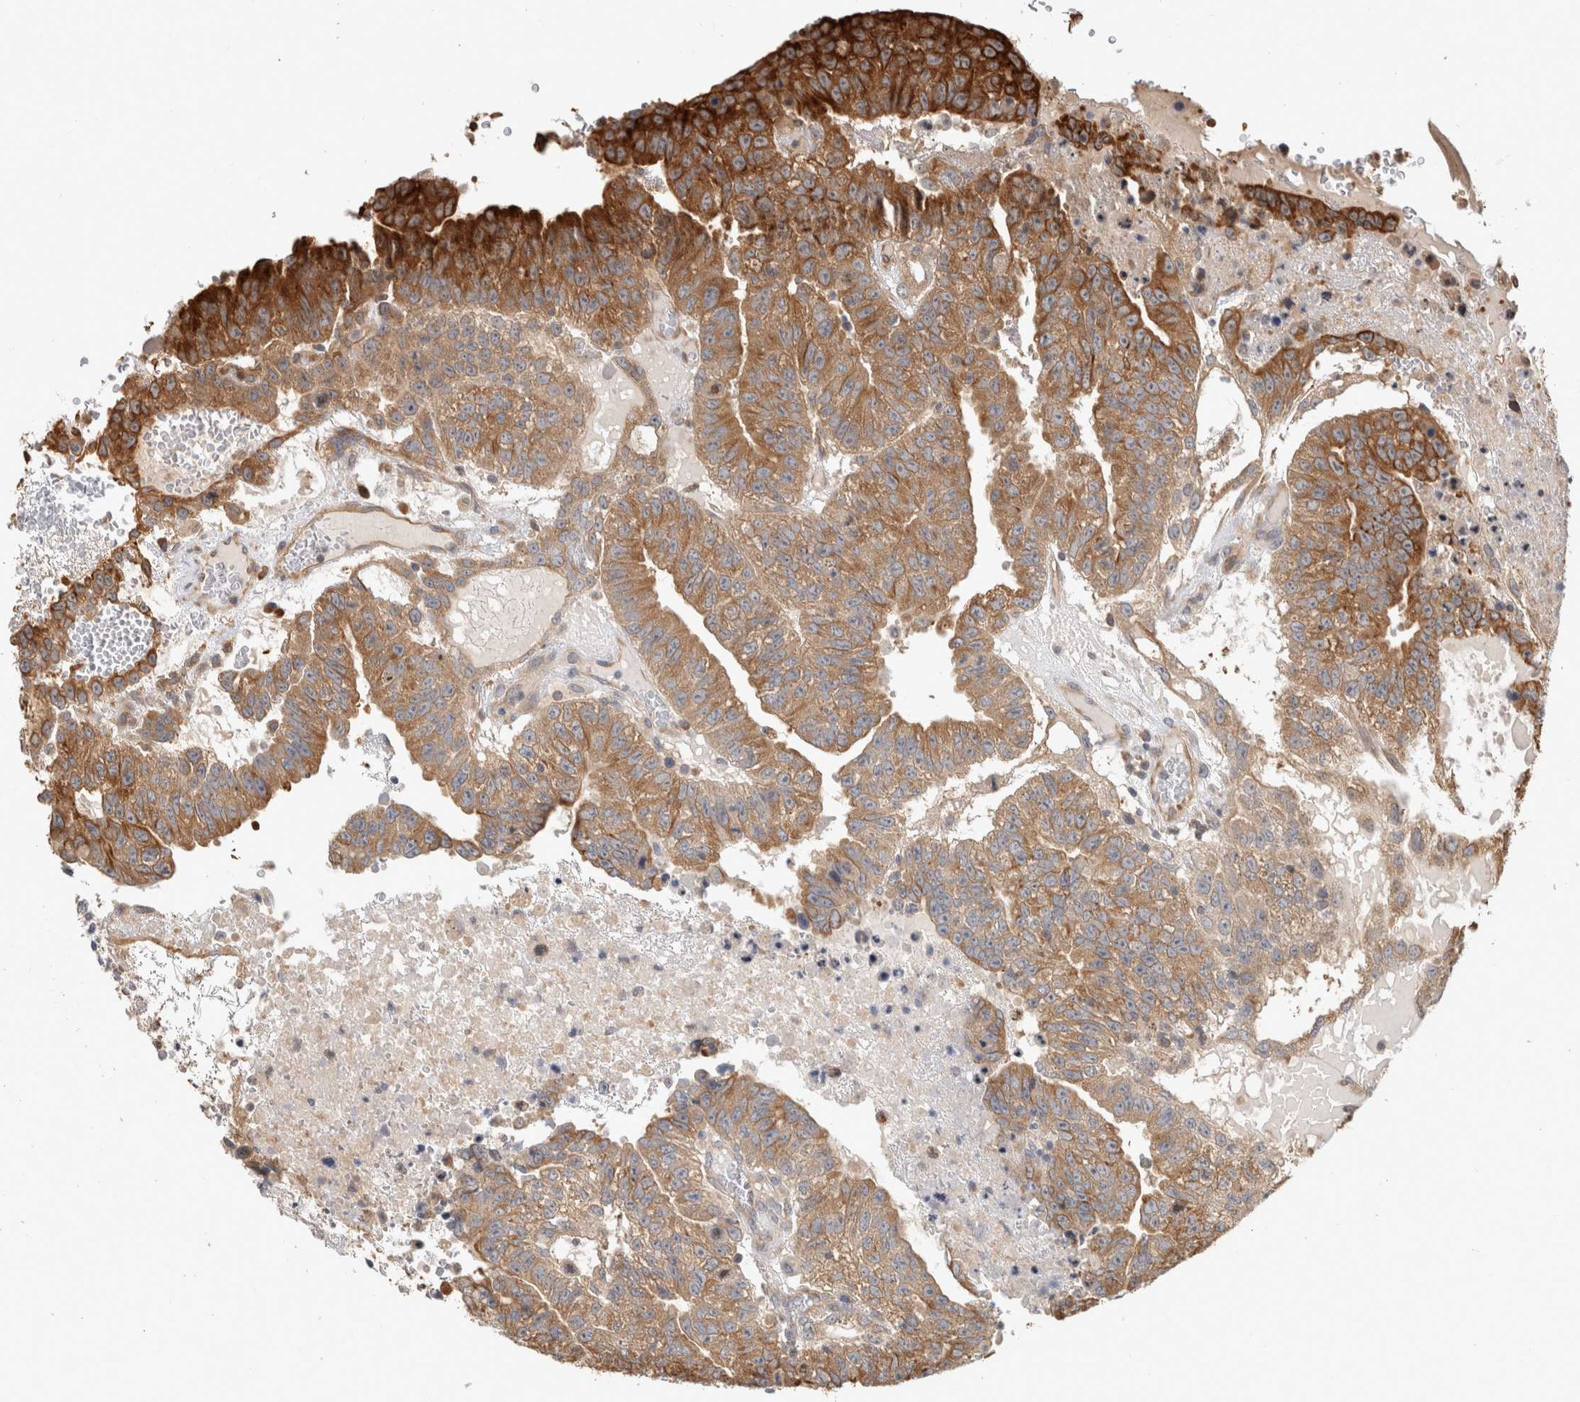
{"staining": {"intensity": "moderate", "quantity": ">75%", "location": "cytoplasmic/membranous"}, "tissue": "testis cancer", "cell_type": "Tumor cells", "image_type": "cancer", "snomed": [{"axis": "morphology", "description": "Seminoma, NOS"}, {"axis": "morphology", "description": "Carcinoma, Embryonal, NOS"}, {"axis": "topography", "description": "Testis"}], "caption": "The micrograph exhibits immunohistochemical staining of testis seminoma. There is moderate cytoplasmic/membranous positivity is present in approximately >75% of tumor cells.", "gene": "PCDHB15", "patient": {"sex": "male", "age": 52}}